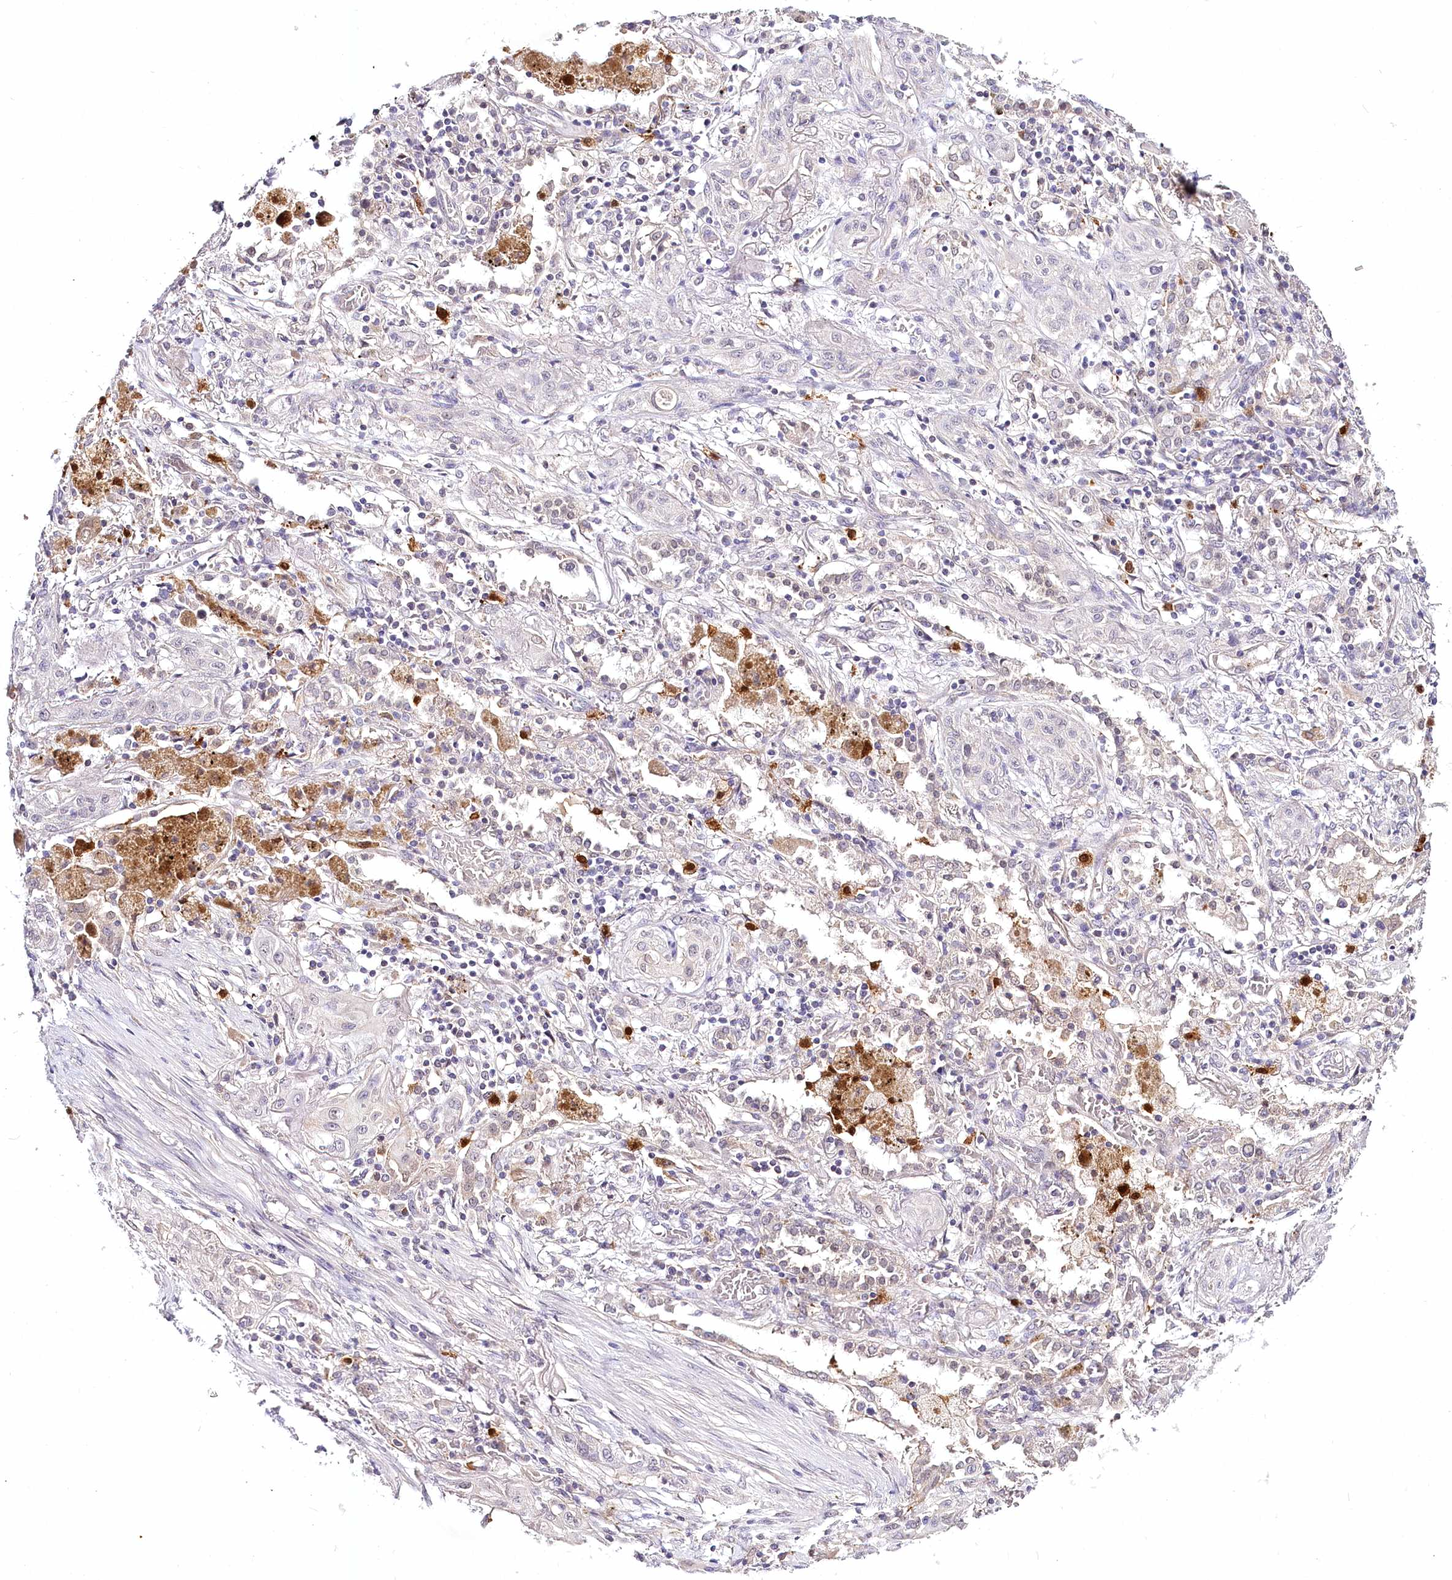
{"staining": {"intensity": "negative", "quantity": "none", "location": "none"}, "tissue": "lung cancer", "cell_type": "Tumor cells", "image_type": "cancer", "snomed": [{"axis": "morphology", "description": "Squamous cell carcinoma, NOS"}, {"axis": "topography", "description": "Lung"}], "caption": "This is a photomicrograph of immunohistochemistry staining of lung squamous cell carcinoma, which shows no expression in tumor cells.", "gene": "VWA5A", "patient": {"sex": "female", "age": 47}}